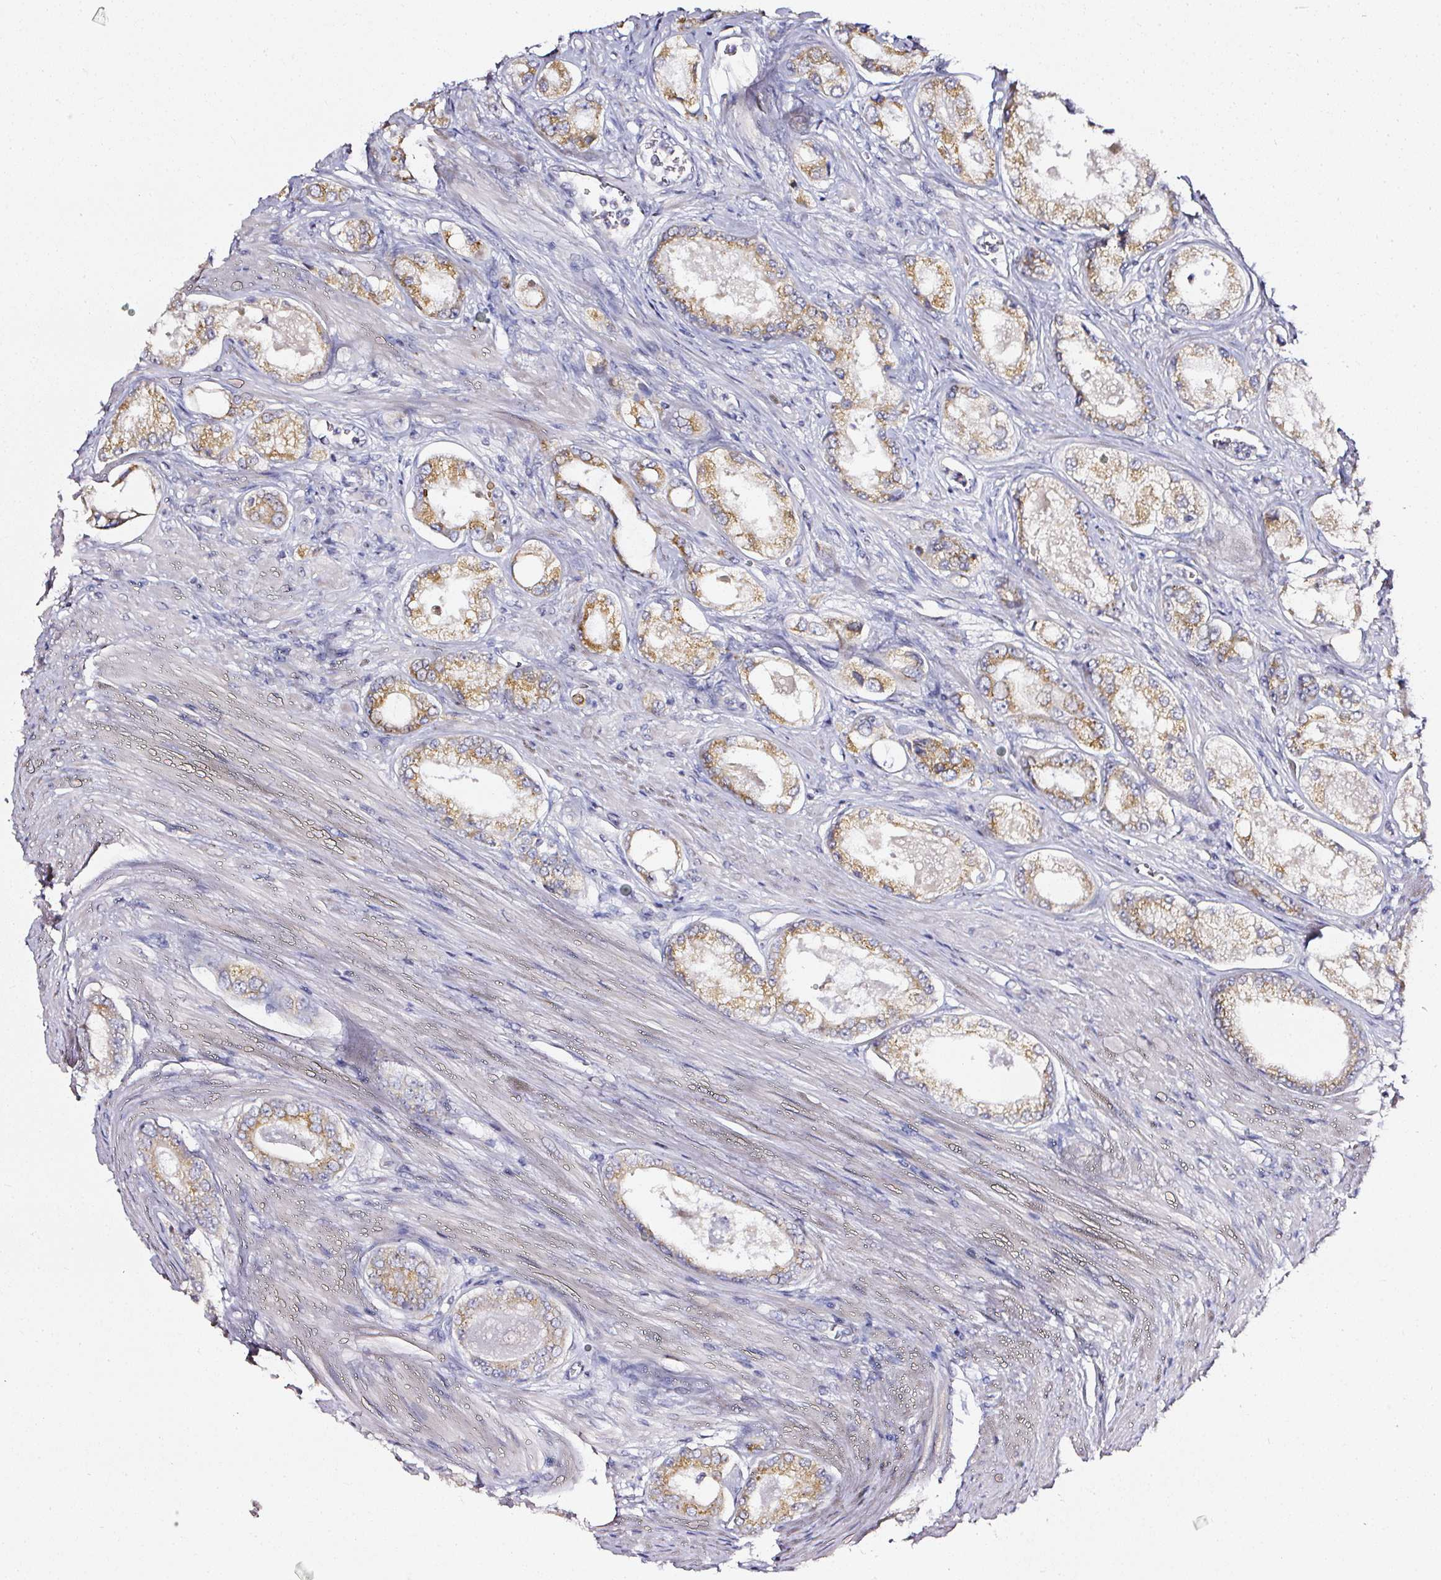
{"staining": {"intensity": "moderate", "quantity": ">75%", "location": "cytoplasmic/membranous"}, "tissue": "prostate cancer", "cell_type": "Tumor cells", "image_type": "cancer", "snomed": [{"axis": "morphology", "description": "Adenocarcinoma, Low grade"}, {"axis": "topography", "description": "Prostate"}], "caption": "A brown stain labels moderate cytoplasmic/membranous expression of a protein in prostate cancer (adenocarcinoma (low-grade)) tumor cells.", "gene": "NTRK1", "patient": {"sex": "male", "age": 68}}